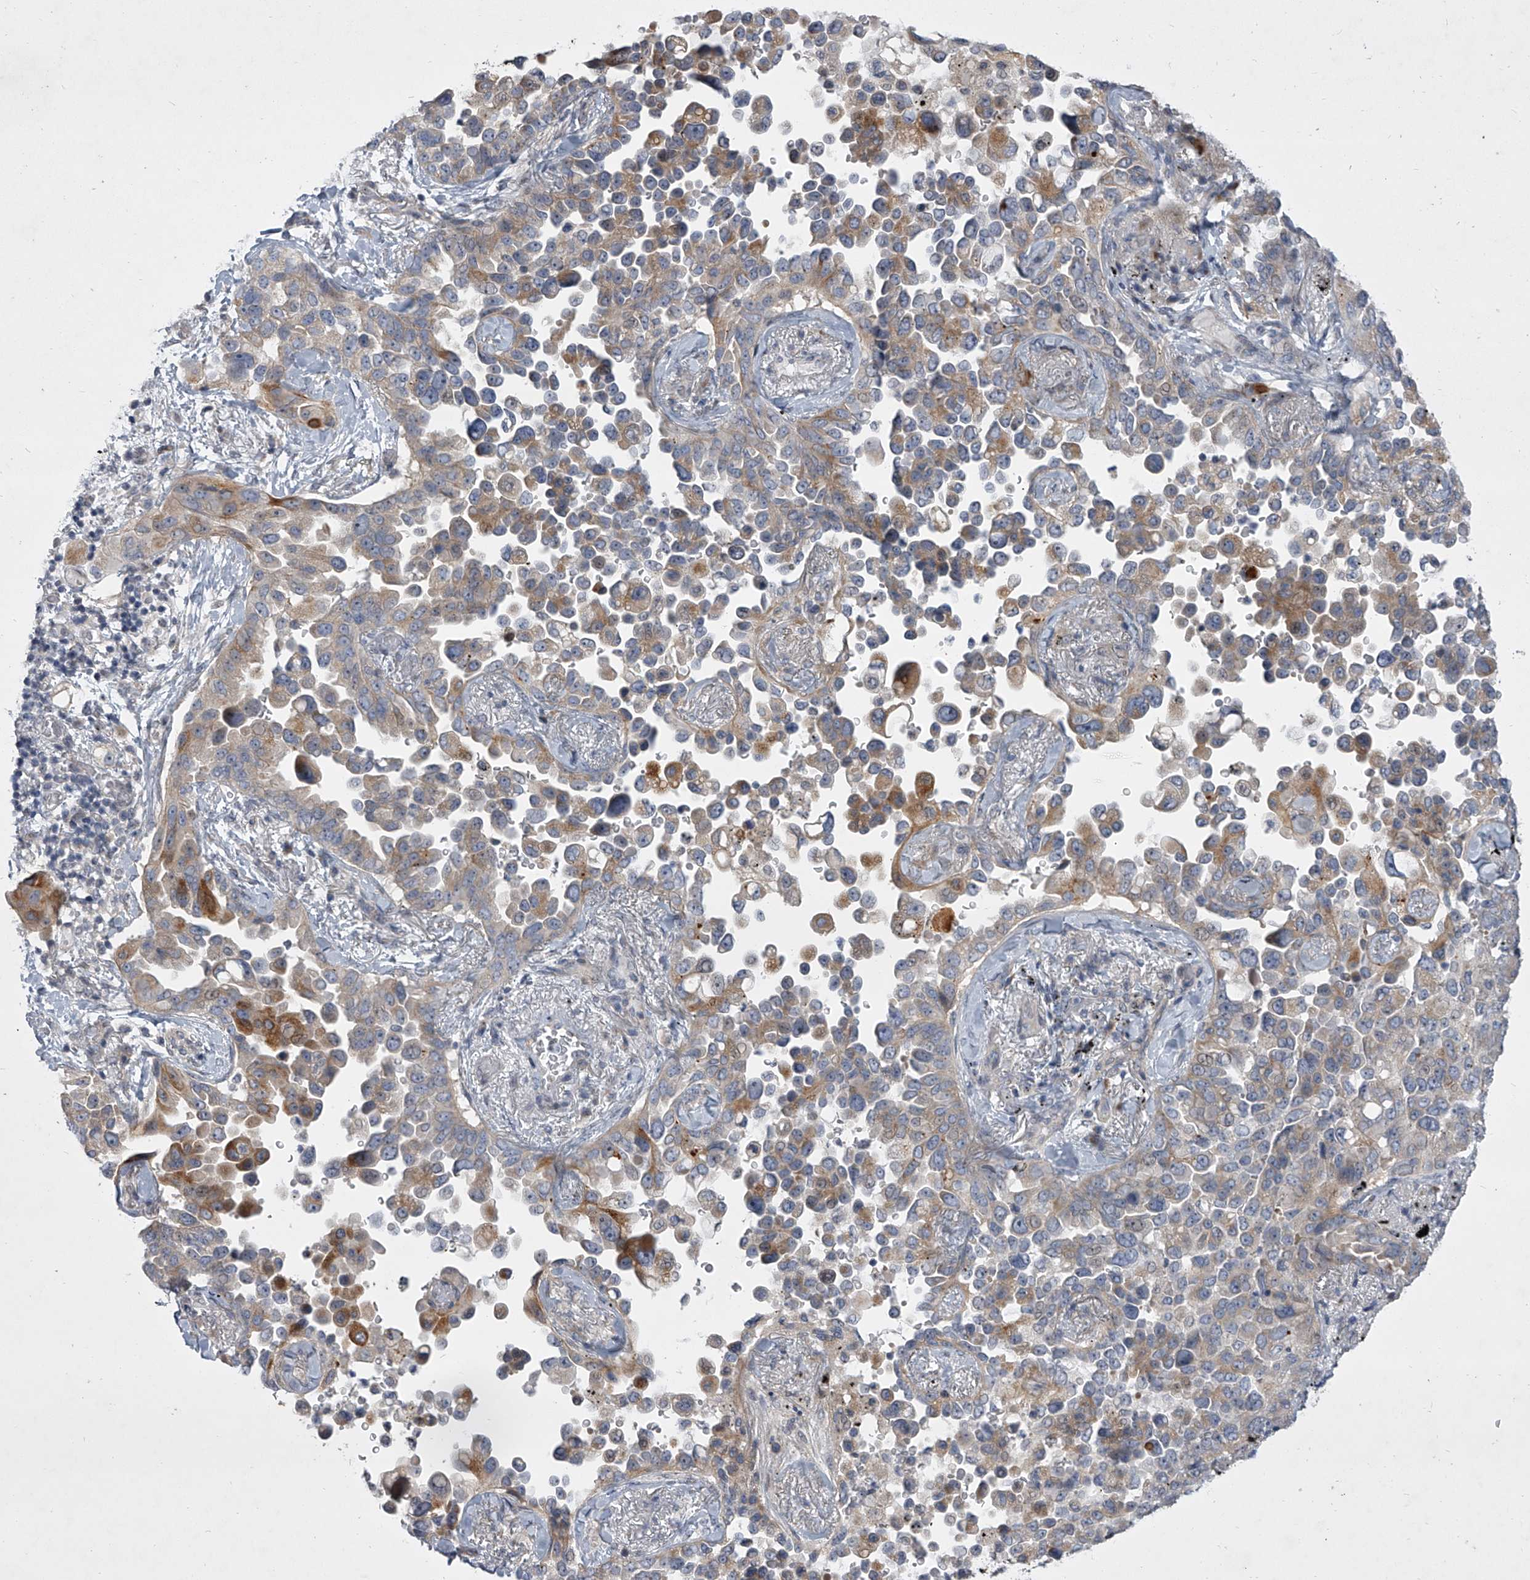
{"staining": {"intensity": "moderate", "quantity": "25%-75%", "location": "cytoplasmic/membranous"}, "tissue": "lung cancer", "cell_type": "Tumor cells", "image_type": "cancer", "snomed": [{"axis": "morphology", "description": "Adenocarcinoma, NOS"}, {"axis": "topography", "description": "Lung"}], "caption": "Immunohistochemical staining of human lung cancer shows medium levels of moderate cytoplasmic/membranous protein positivity in approximately 25%-75% of tumor cells. (DAB IHC, brown staining for protein, blue staining for nuclei).", "gene": "HEATR6", "patient": {"sex": "female", "age": 67}}